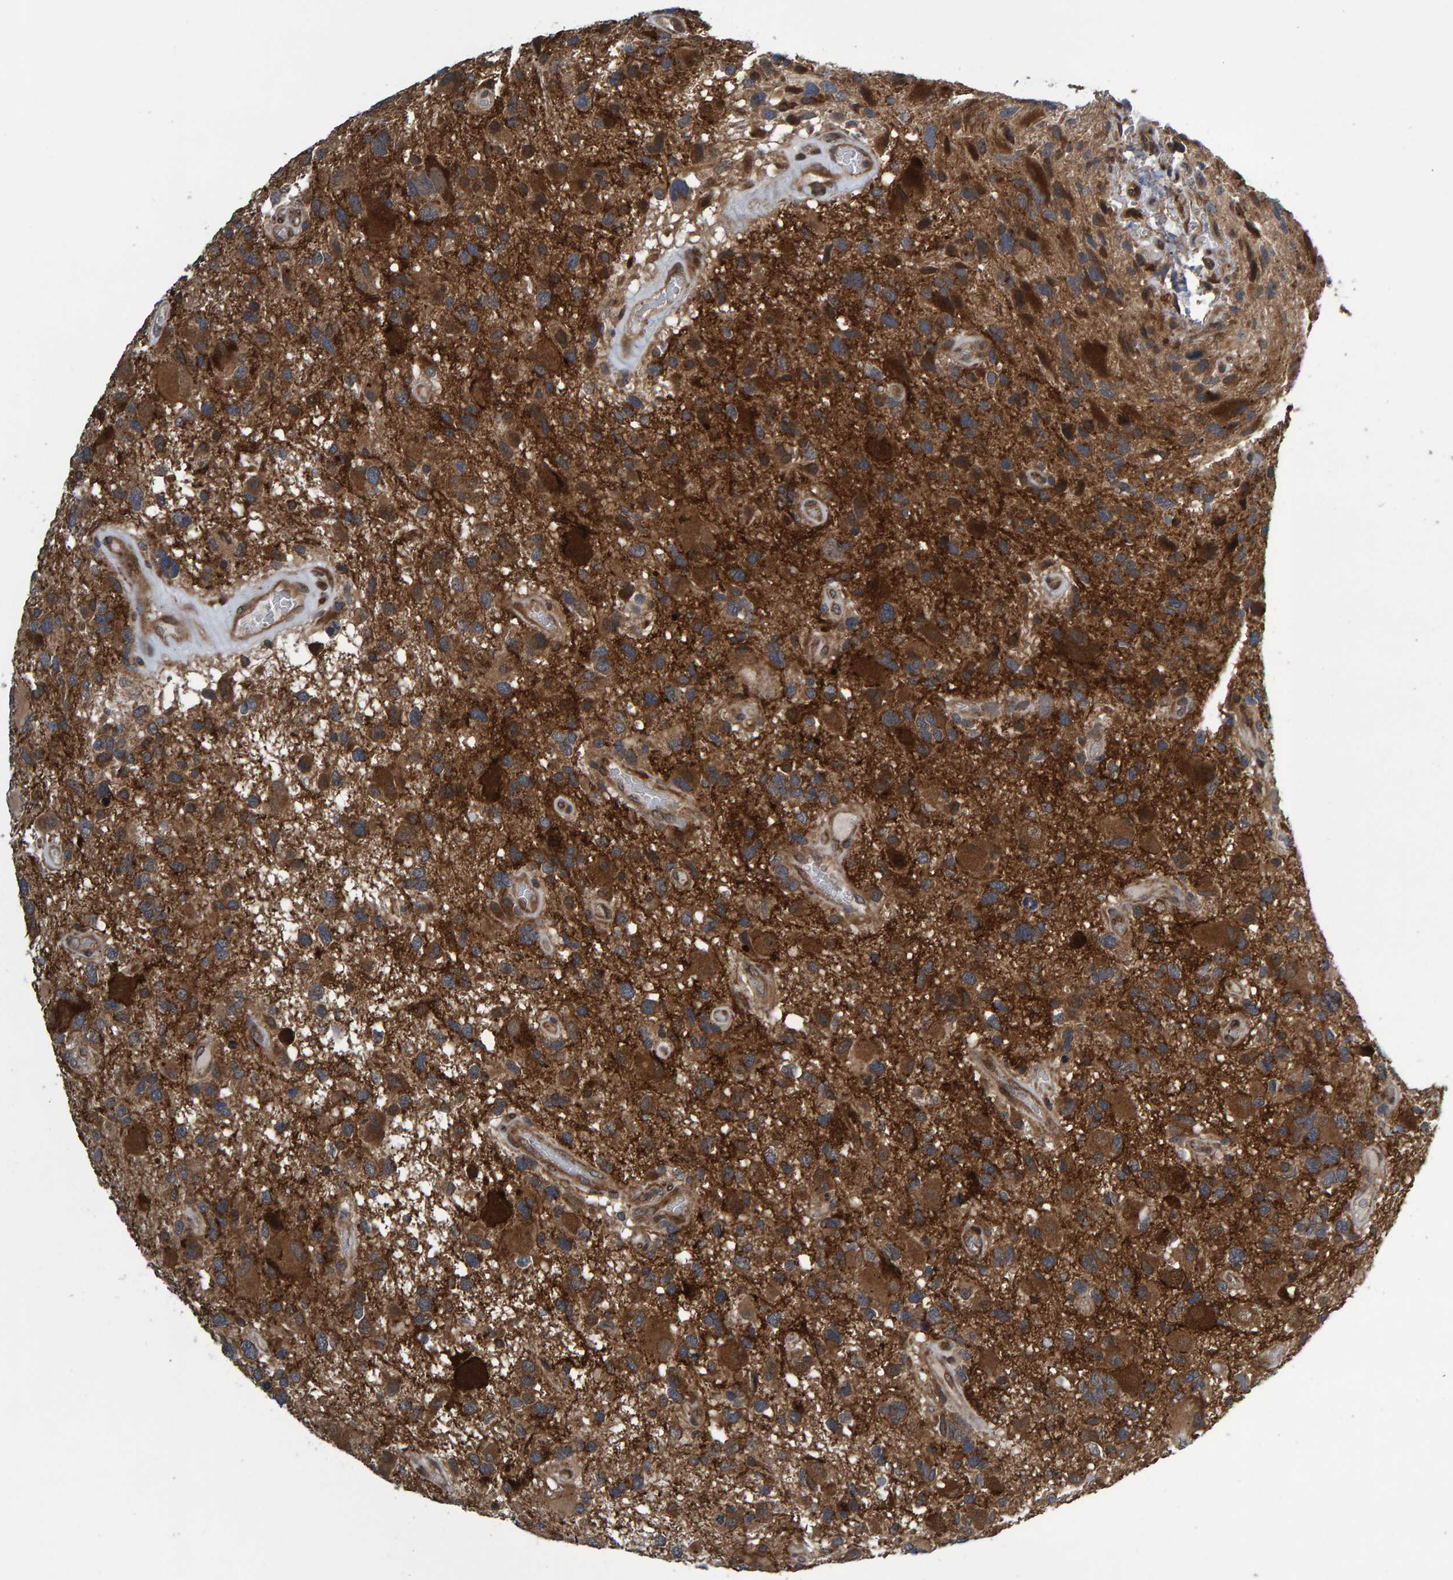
{"staining": {"intensity": "strong", "quantity": ">75%", "location": "cytoplasmic/membranous"}, "tissue": "glioma", "cell_type": "Tumor cells", "image_type": "cancer", "snomed": [{"axis": "morphology", "description": "Glioma, malignant, High grade"}, {"axis": "topography", "description": "Brain"}], "caption": "The image reveals a brown stain indicating the presence of a protein in the cytoplasmic/membranous of tumor cells in high-grade glioma (malignant). (DAB IHC, brown staining for protein, blue staining for nuclei).", "gene": "ATP6V1H", "patient": {"sex": "male", "age": 33}}